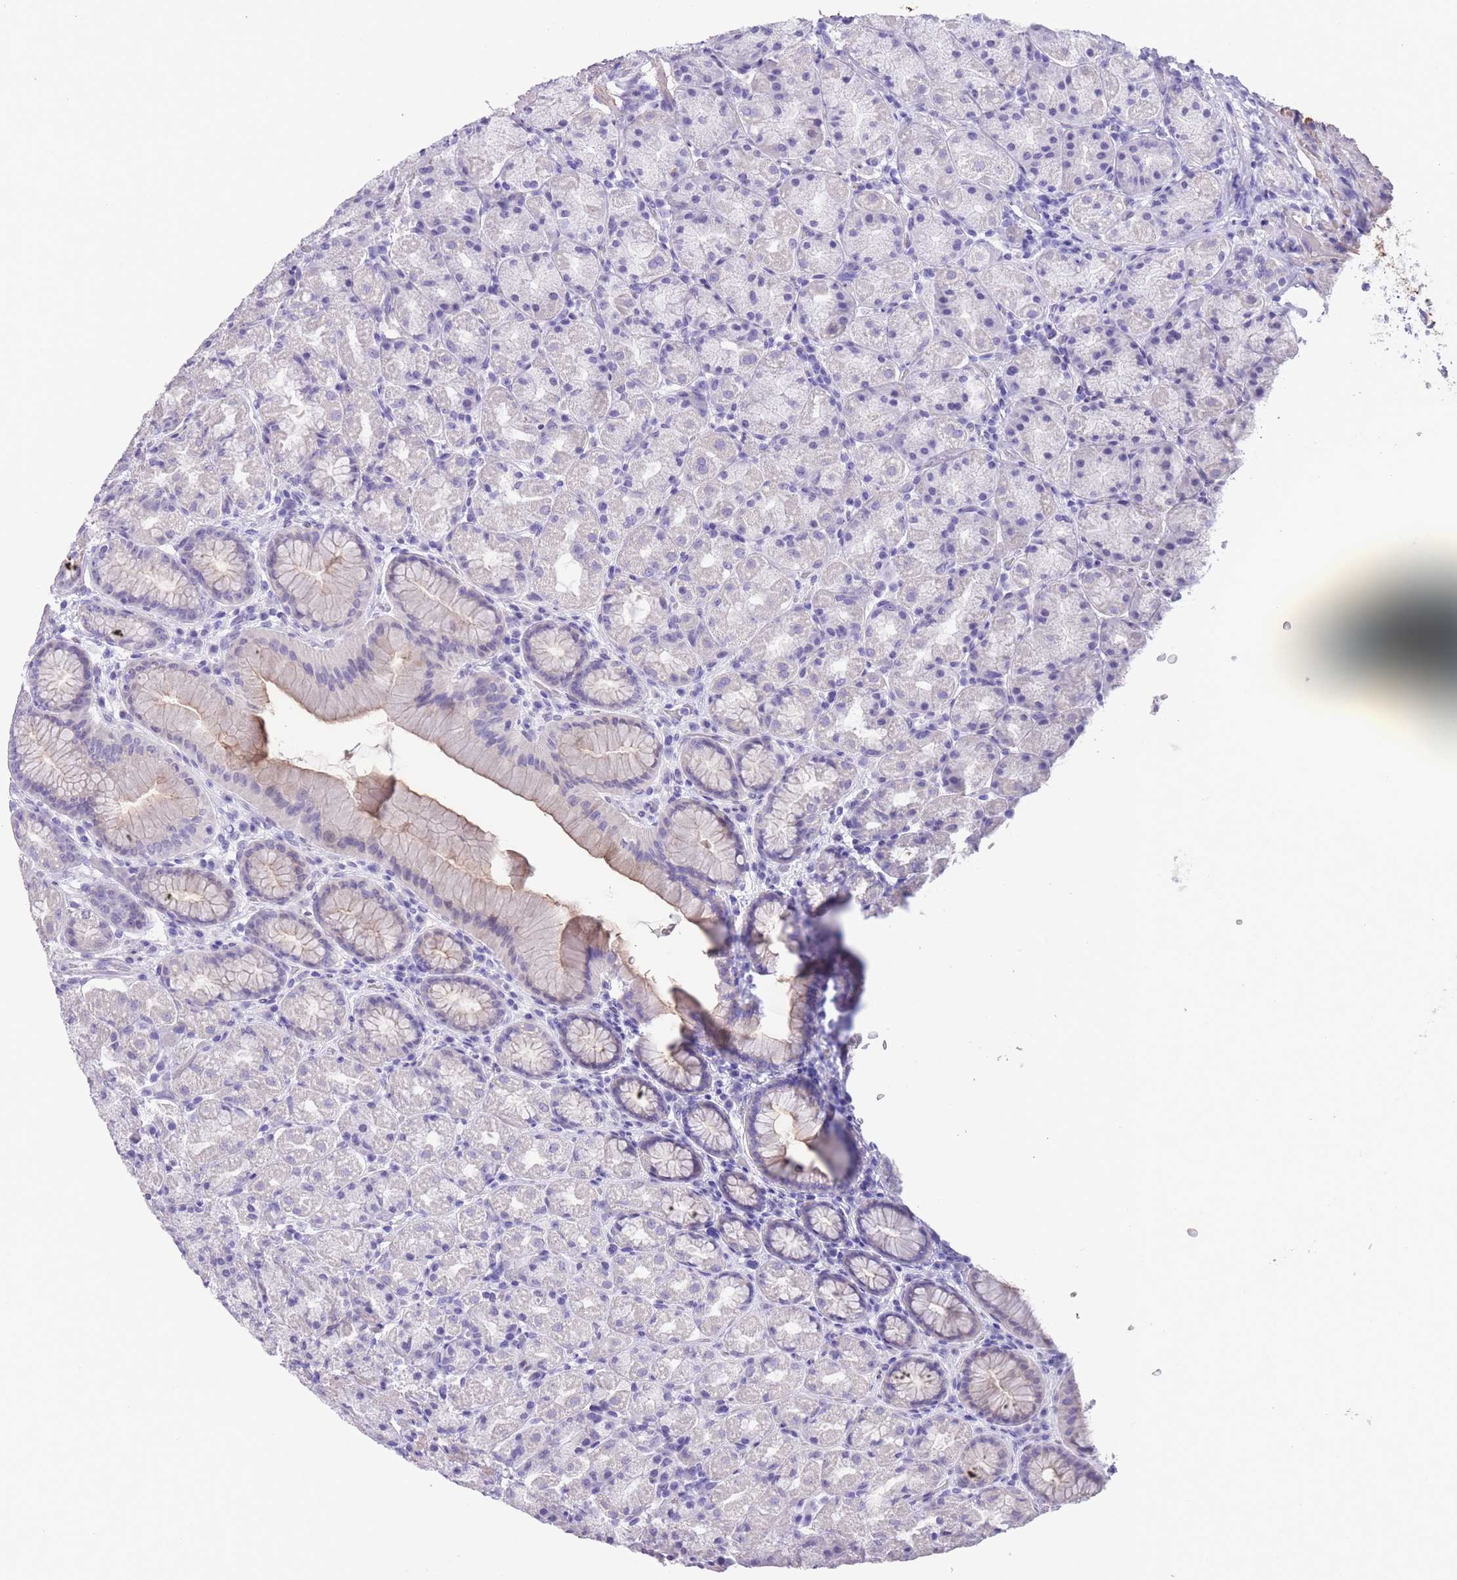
{"staining": {"intensity": "negative", "quantity": "none", "location": "none"}, "tissue": "stomach", "cell_type": "Glandular cells", "image_type": "normal", "snomed": [{"axis": "morphology", "description": "Normal tissue, NOS"}, {"axis": "topography", "description": "Stomach, upper"}, {"axis": "topography", "description": "Stomach"}], "caption": "IHC histopathology image of benign stomach stained for a protein (brown), which demonstrates no positivity in glandular cells. (Stains: DAB immunohistochemistry (IHC) with hematoxylin counter stain, Microscopy: brightfield microscopy at high magnification).", "gene": "RAI2", "patient": {"sex": "male", "age": 68}}